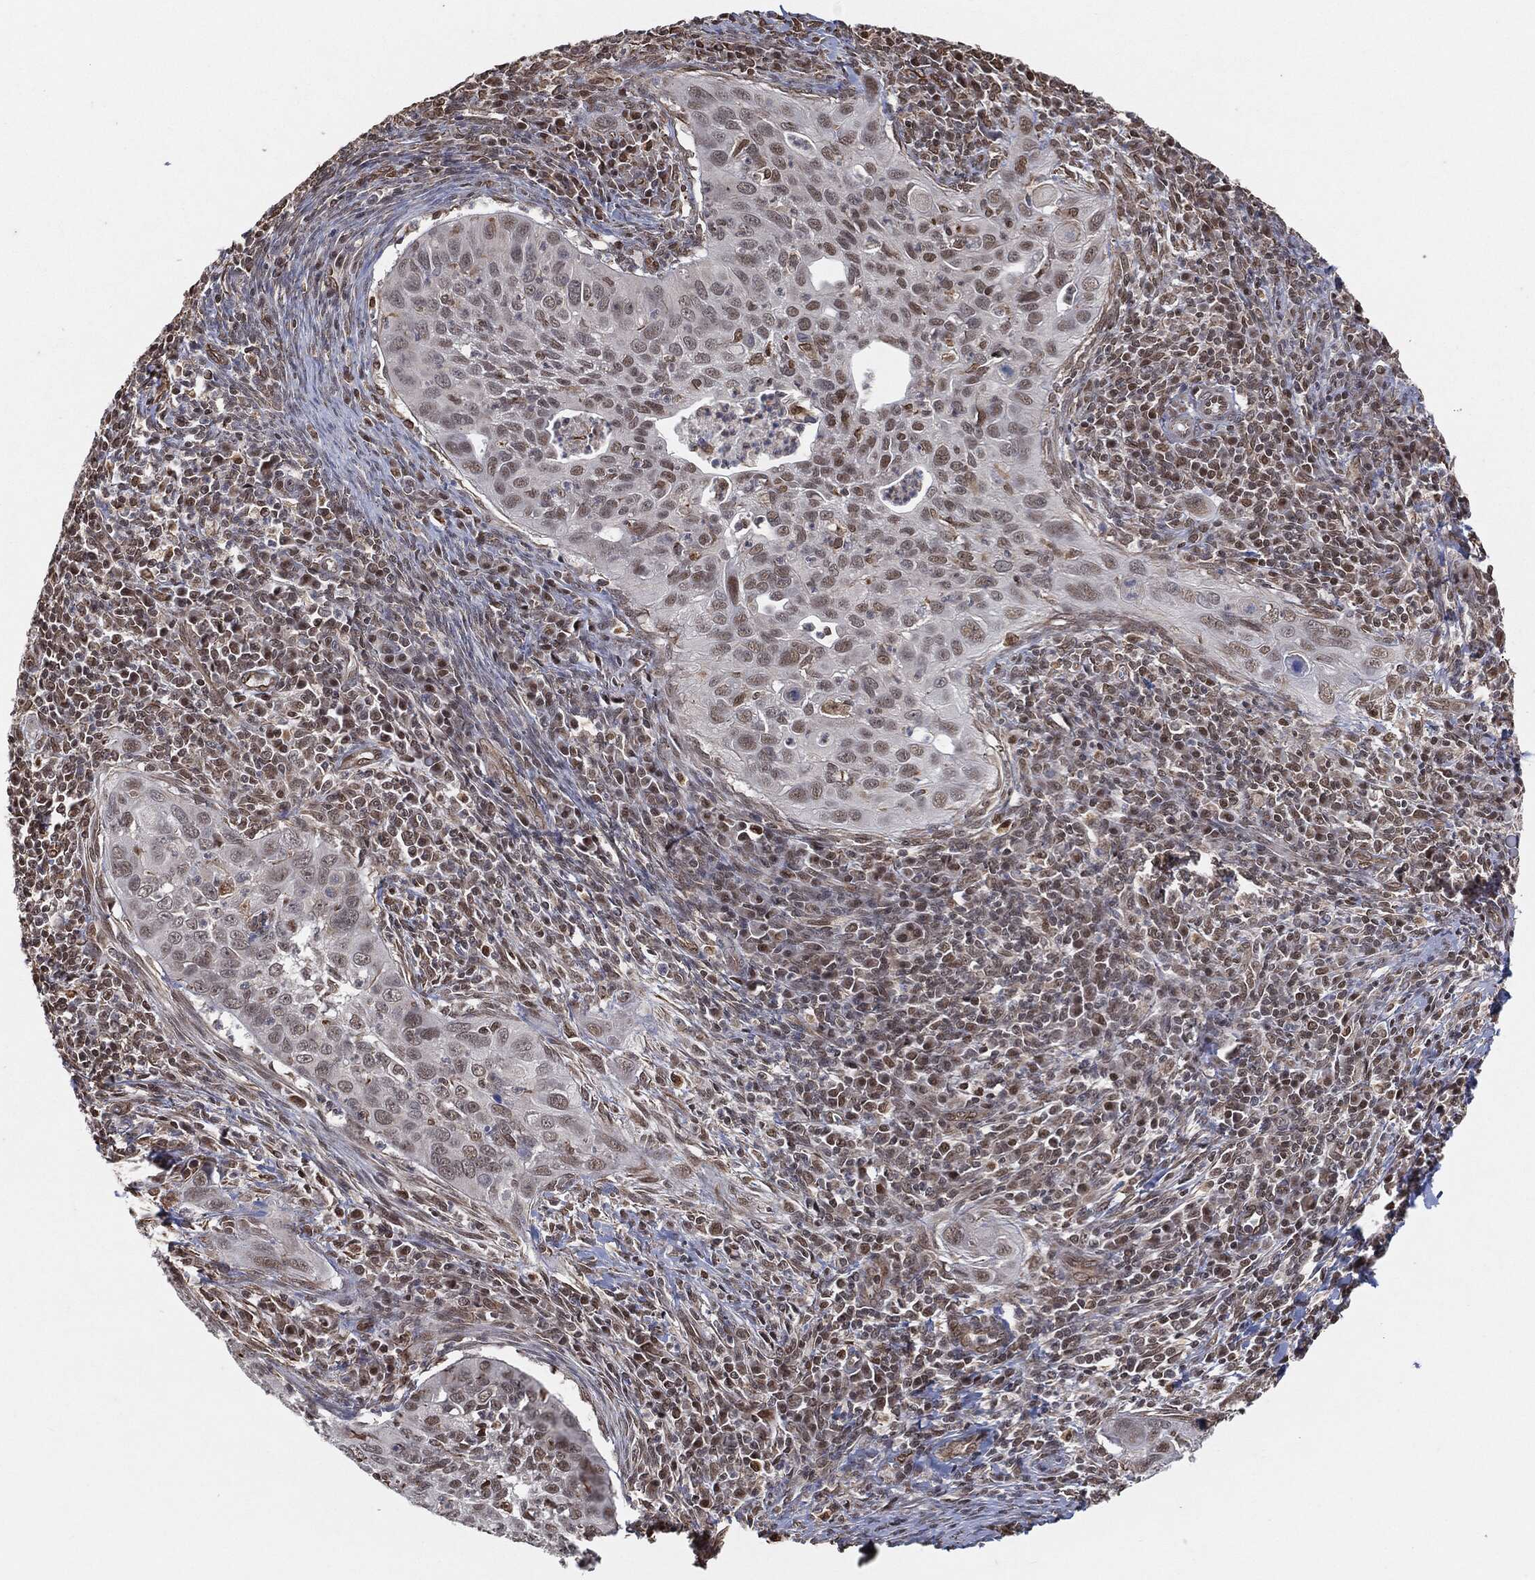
{"staining": {"intensity": "strong", "quantity": "<25%", "location": "nuclear"}, "tissue": "cervical cancer", "cell_type": "Tumor cells", "image_type": "cancer", "snomed": [{"axis": "morphology", "description": "Squamous cell carcinoma, NOS"}, {"axis": "topography", "description": "Cervix"}], "caption": "Squamous cell carcinoma (cervical) tissue exhibits strong nuclear expression in approximately <25% of tumor cells, visualized by immunohistochemistry.", "gene": "TP53RK", "patient": {"sex": "female", "age": 26}}